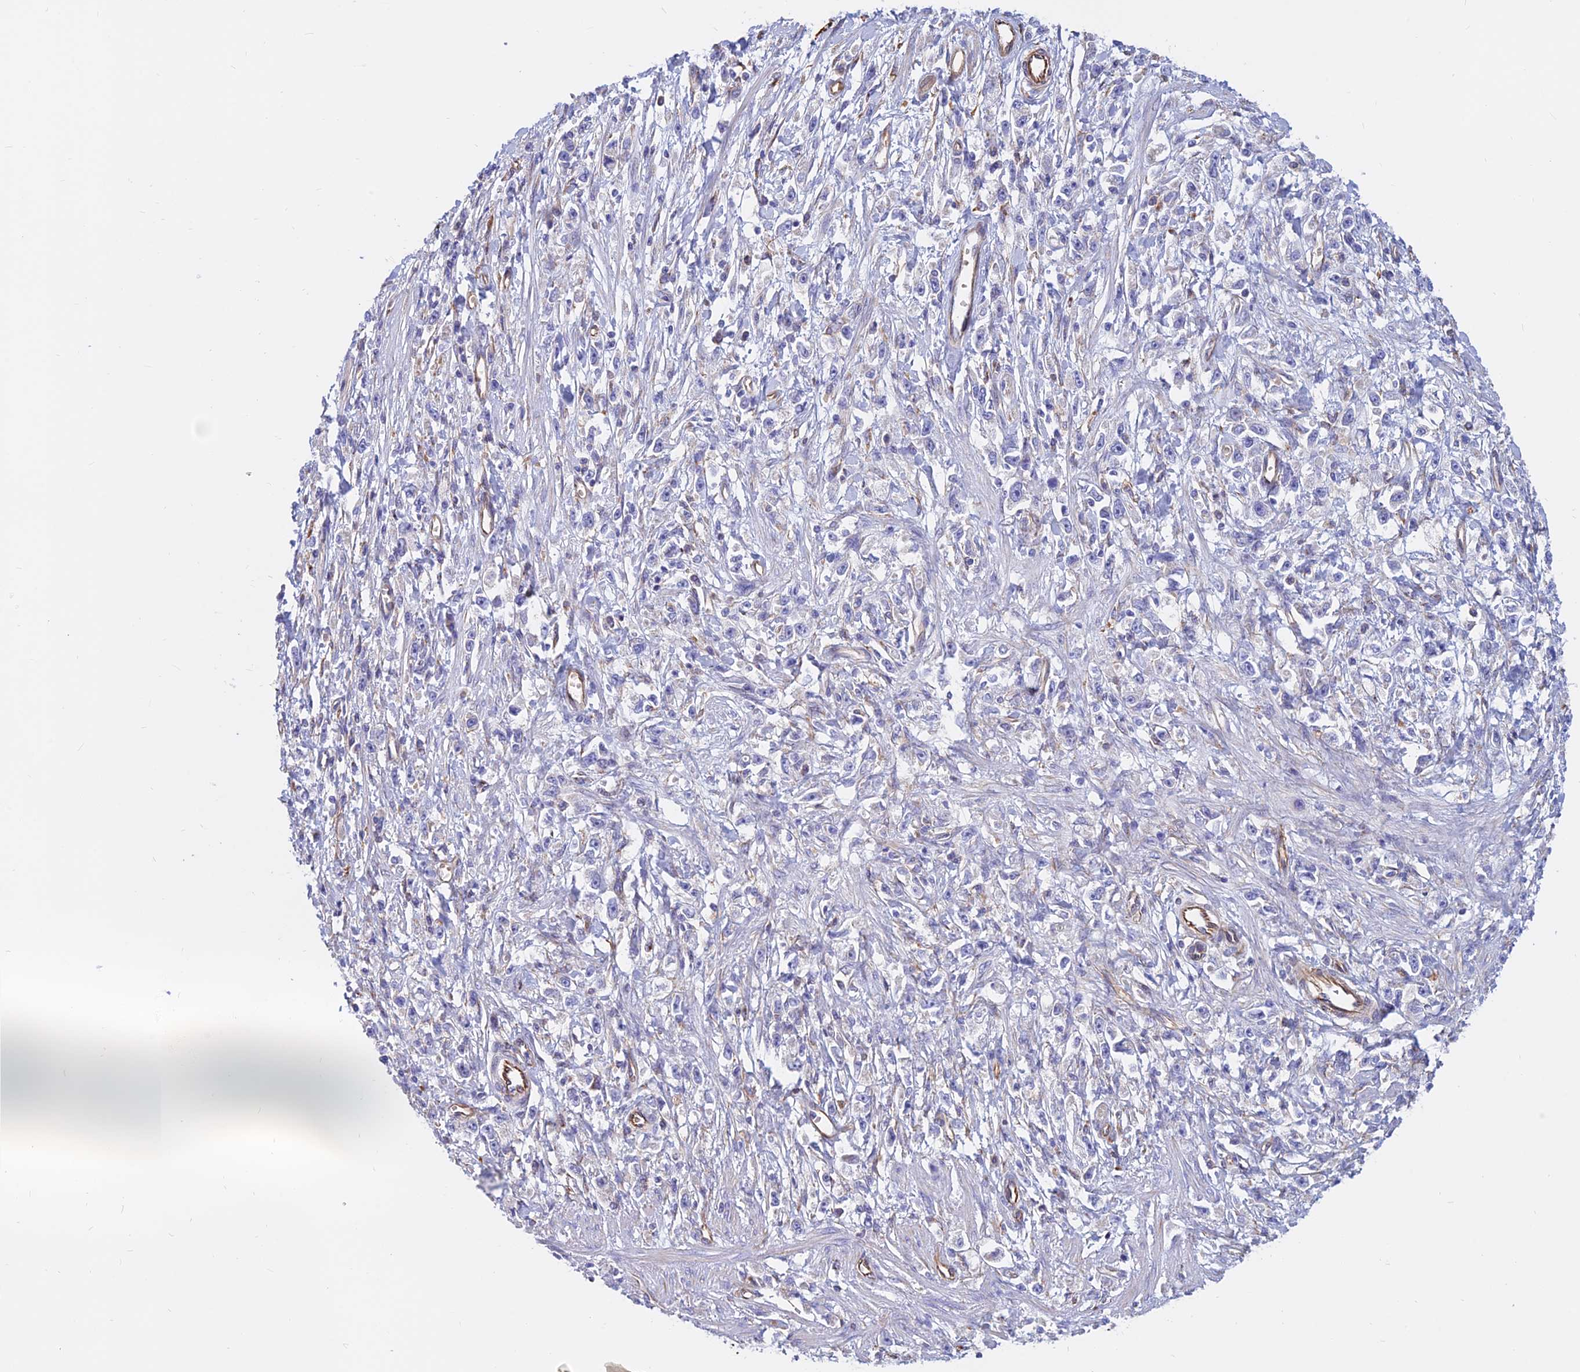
{"staining": {"intensity": "negative", "quantity": "none", "location": "none"}, "tissue": "stomach cancer", "cell_type": "Tumor cells", "image_type": "cancer", "snomed": [{"axis": "morphology", "description": "Adenocarcinoma, NOS"}, {"axis": "topography", "description": "Stomach"}], "caption": "DAB (3,3'-diaminobenzidine) immunohistochemical staining of human adenocarcinoma (stomach) shows no significant expression in tumor cells. The staining is performed using DAB brown chromogen with nuclei counter-stained in using hematoxylin.", "gene": "CDK18", "patient": {"sex": "female", "age": 59}}